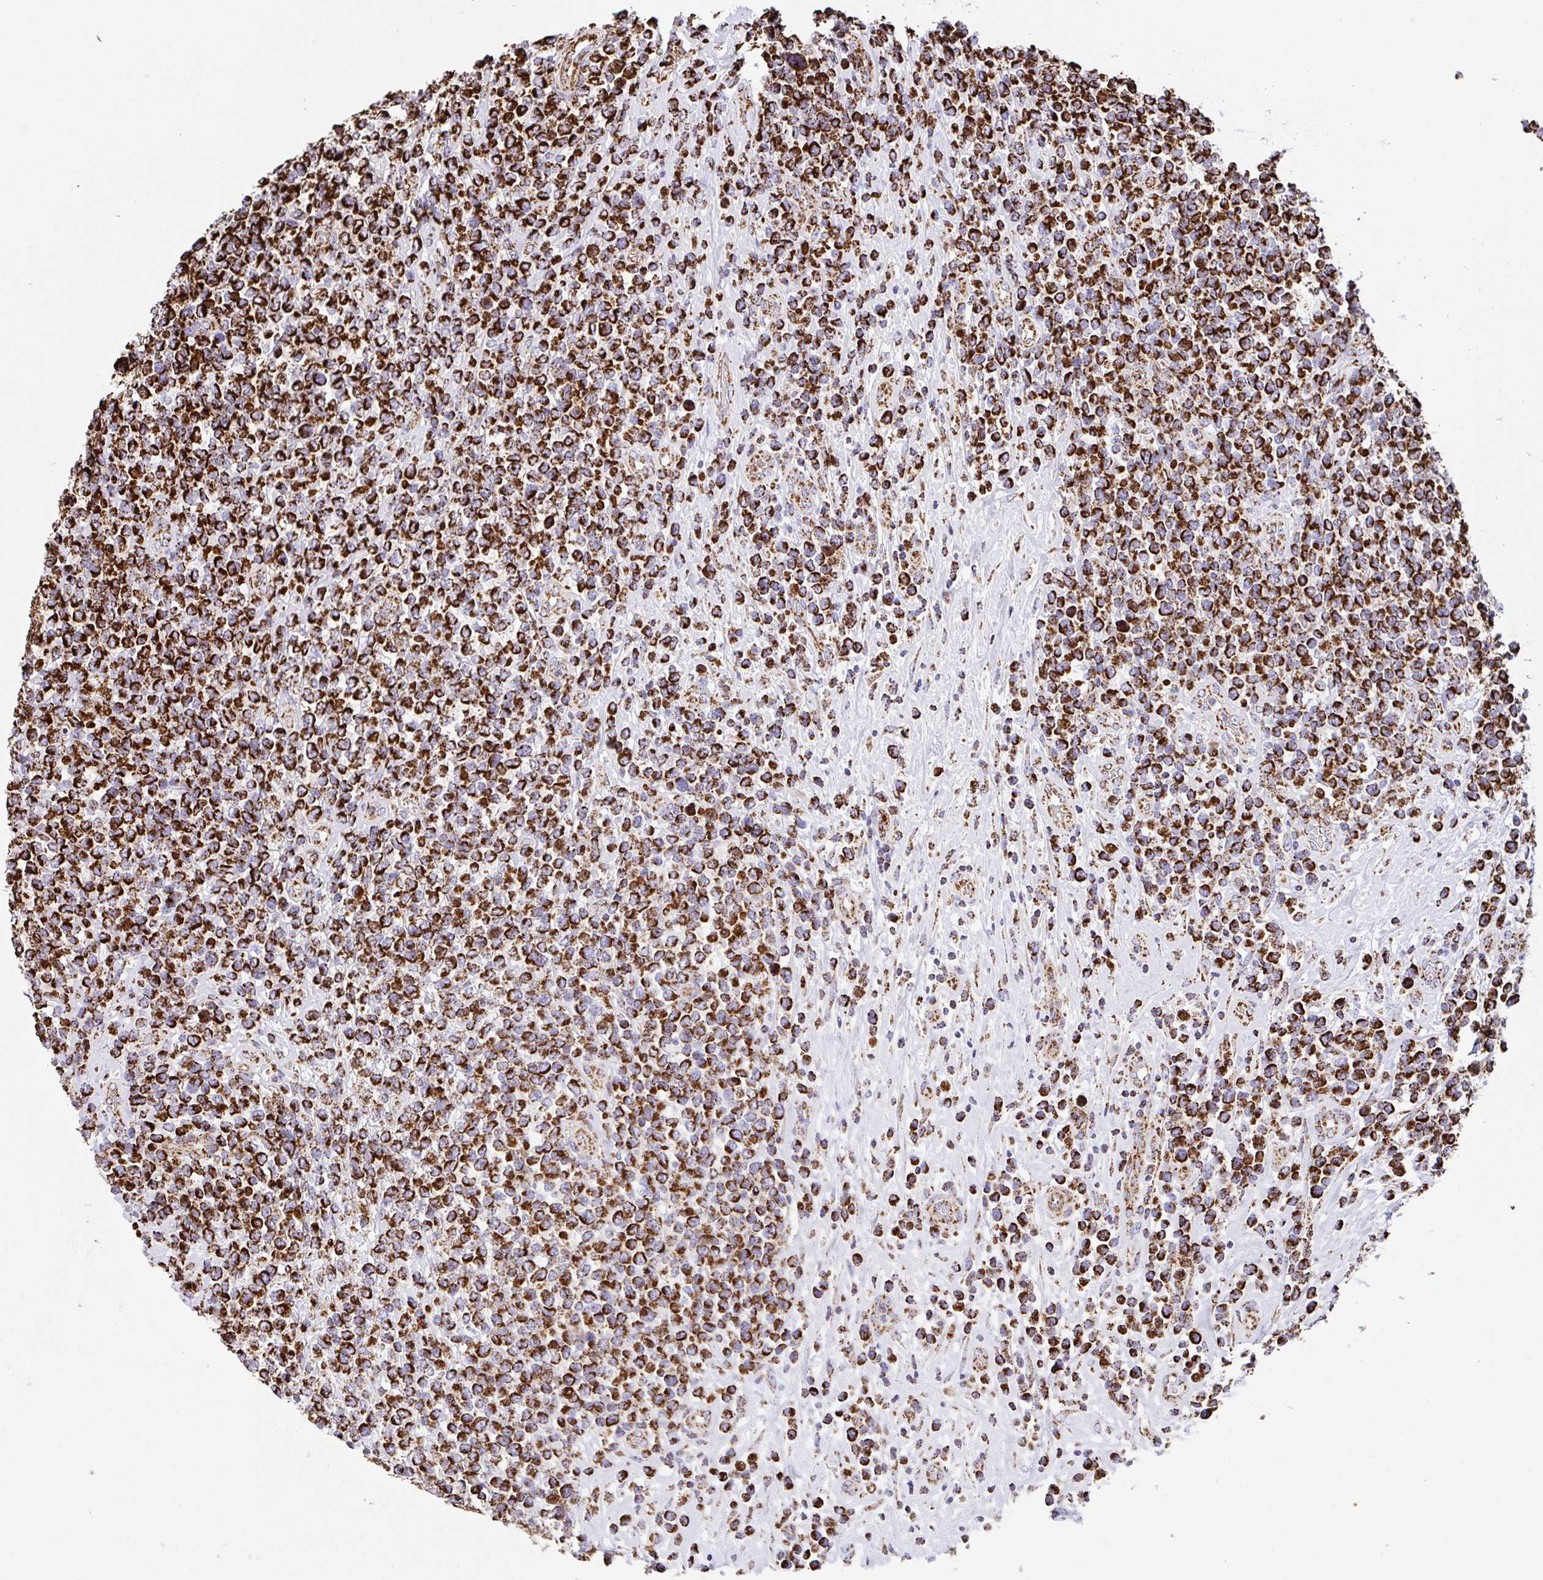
{"staining": {"intensity": "strong", "quantity": ">75%", "location": "cytoplasmic/membranous"}, "tissue": "lymphoma", "cell_type": "Tumor cells", "image_type": "cancer", "snomed": [{"axis": "morphology", "description": "Malignant lymphoma, non-Hodgkin's type, High grade"}, {"axis": "topography", "description": "Soft tissue"}], "caption": "DAB immunohistochemical staining of lymphoma displays strong cytoplasmic/membranous protein expression in about >75% of tumor cells.", "gene": "ANKRD33B", "patient": {"sex": "female", "age": 56}}